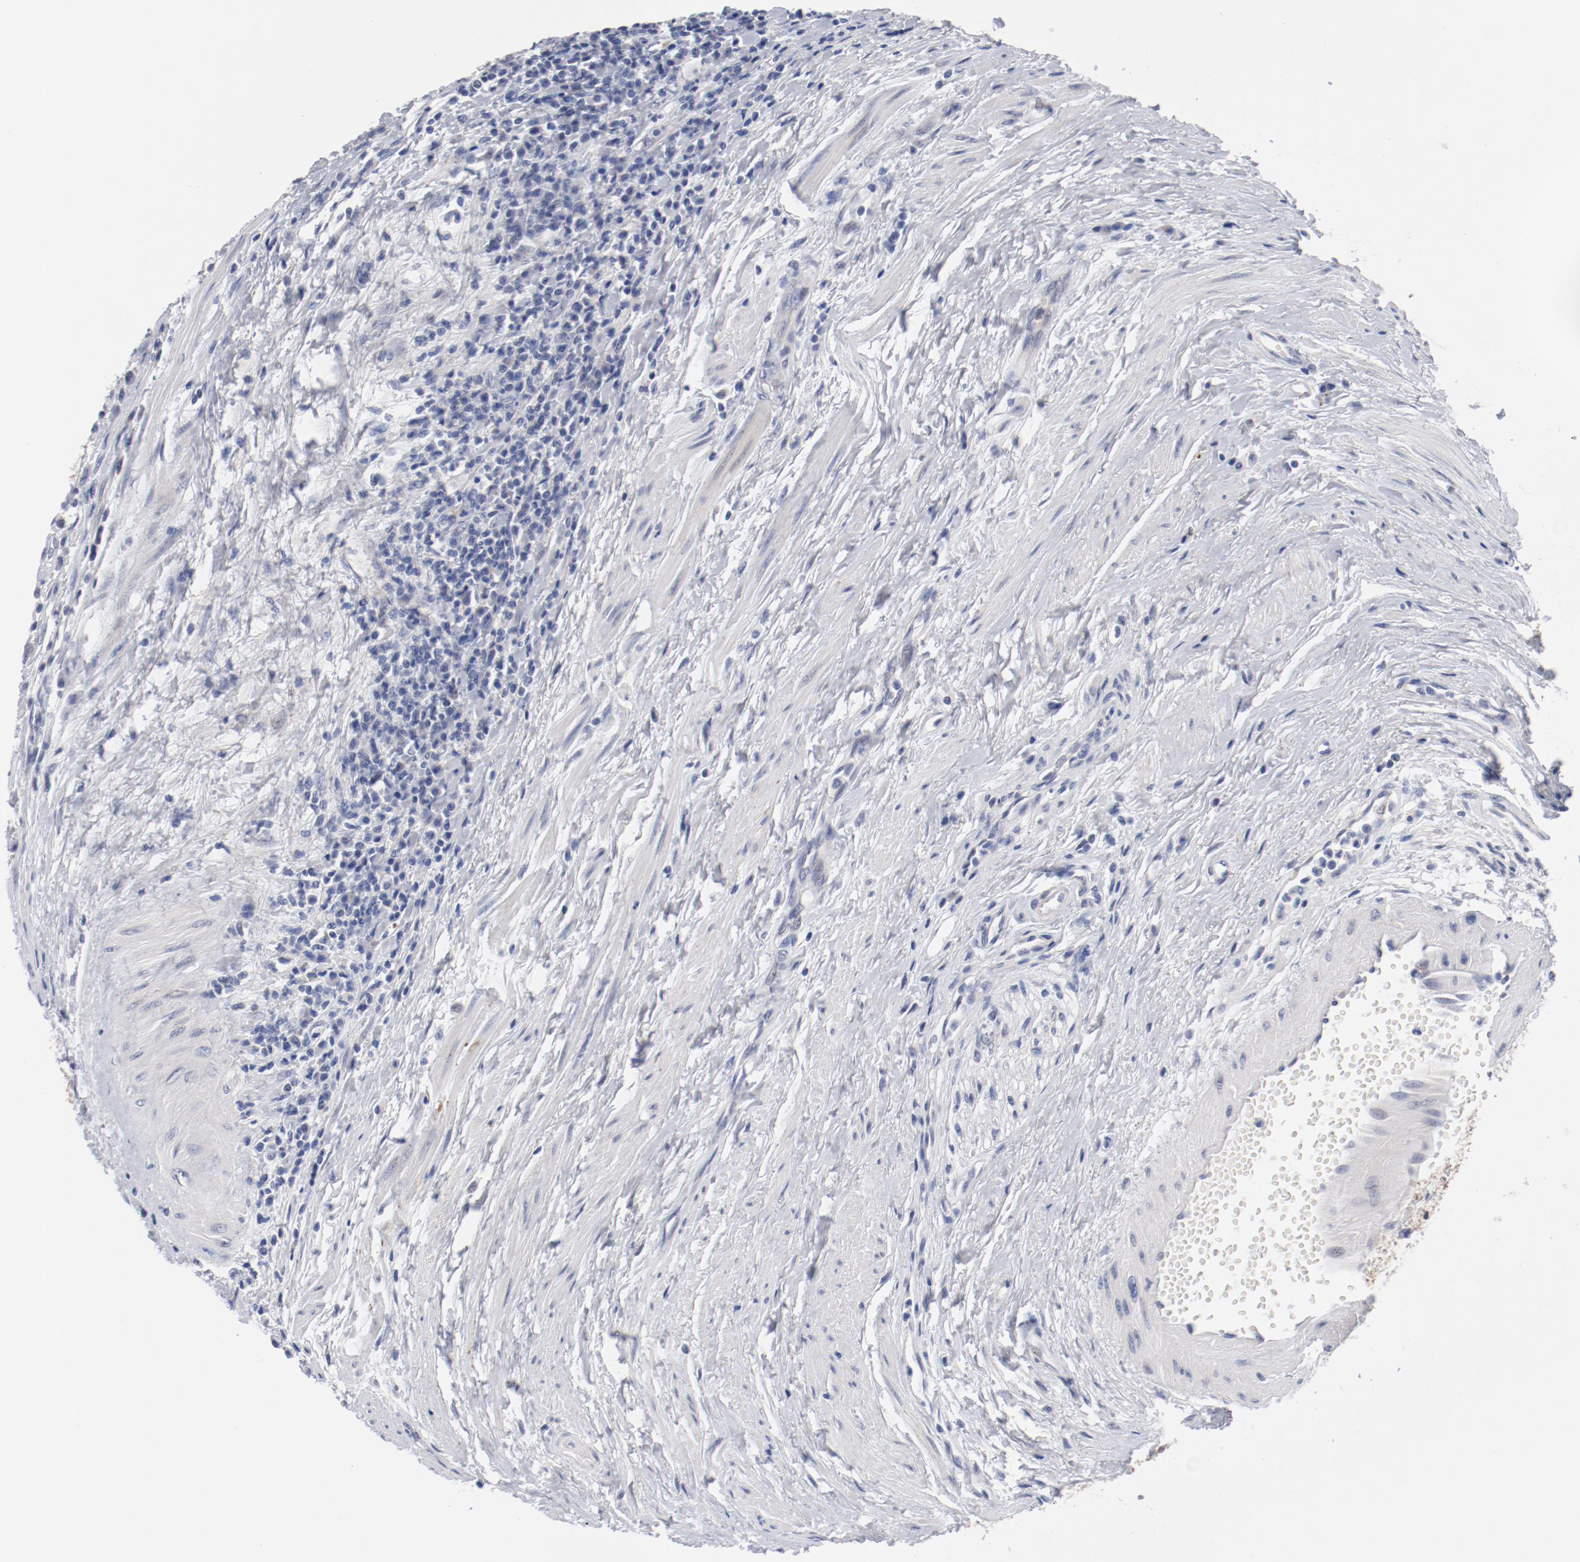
{"staining": {"intensity": "negative", "quantity": "none", "location": "none"}, "tissue": "urothelial cancer", "cell_type": "Tumor cells", "image_type": "cancer", "snomed": [{"axis": "morphology", "description": "Urothelial carcinoma, High grade"}, {"axis": "topography", "description": "Urinary bladder"}], "caption": "The IHC image has no significant staining in tumor cells of urothelial carcinoma (high-grade) tissue.", "gene": "GPR143", "patient": {"sex": "female", "age": 85}}